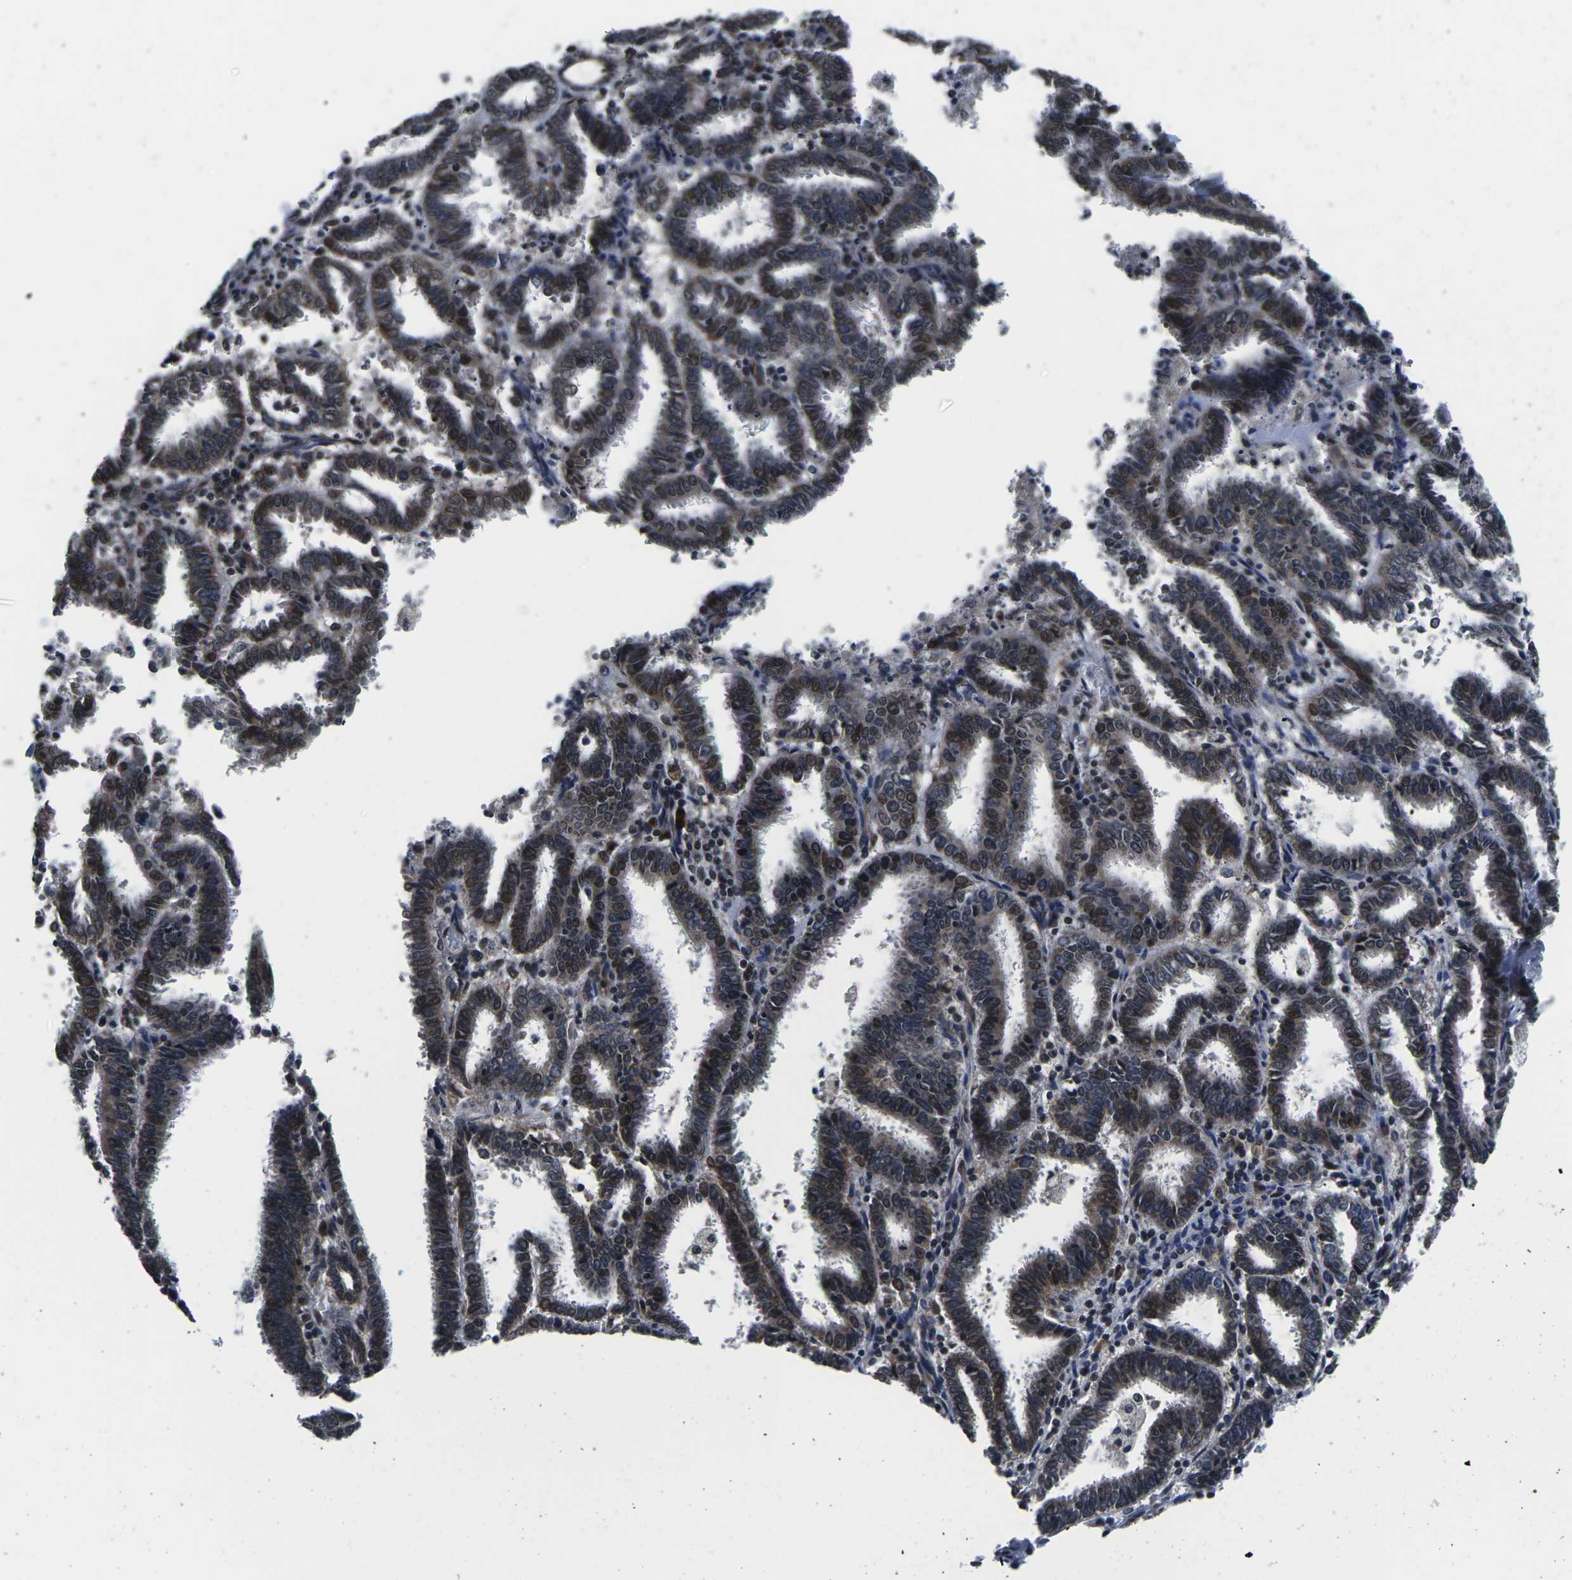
{"staining": {"intensity": "moderate", "quantity": ">75%", "location": "cytoplasmic/membranous,nuclear"}, "tissue": "endometrial cancer", "cell_type": "Tumor cells", "image_type": "cancer", "snomed": [{"axis": "morphology", "description": "Adenocarcinoma, NOS"}, {"axis": "topography", "description": "Uterus"}], "caption": "High-power microscopy captured an immunohistochemistry photomicrograph of adenocarcinoma (endometrial), revealing moderate cytoplasmic/membranous and nuclear positivity in about >75% of tumor cells. Nuclei are stained in blue.", "gene": "CCNE1", "patient": {"sex": "female", "age": 83}}